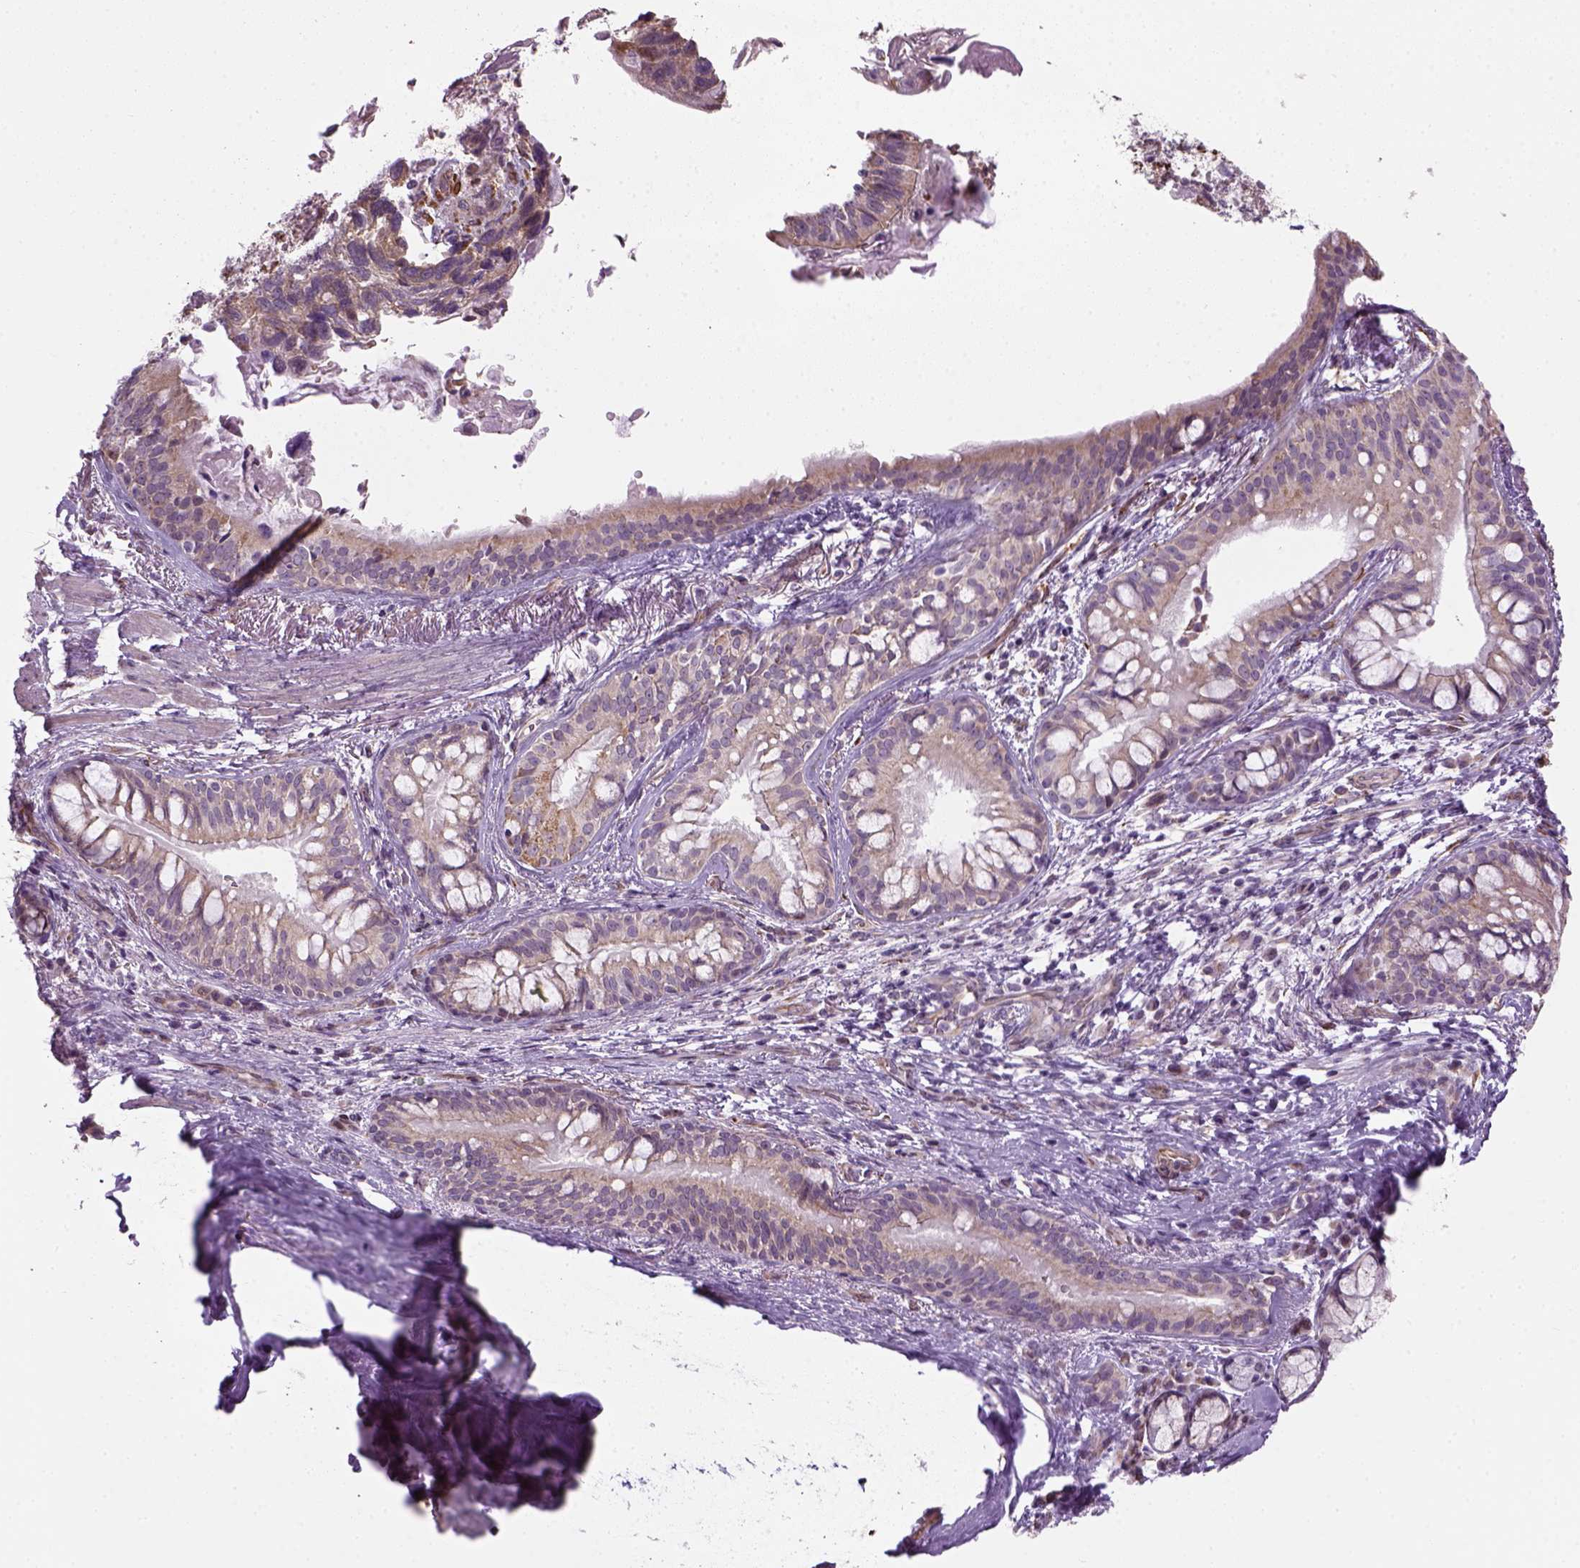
{"staining": {"intensity": "weak", "quantity": ">75%", "location": "cytoplasmic/membranous"}, "tissue": "lung cancer", "cell_type": "Tumor cells", "image_type": "cancer", "snomed": [{"axis": "morphology", "description": "Squamous cell carcinoma, NOS"}, {"axis": "topography", "description": "Lung"}], "caption": "An immunohistochemistry (IHC) image of neoplastic tissue is shown. Protein staining in brown shows weak cytoplasmic/membranous positivity in lung cancer within tumor cells.", "gene": "XK", "patient": {"sex": "male", "age": 69}}